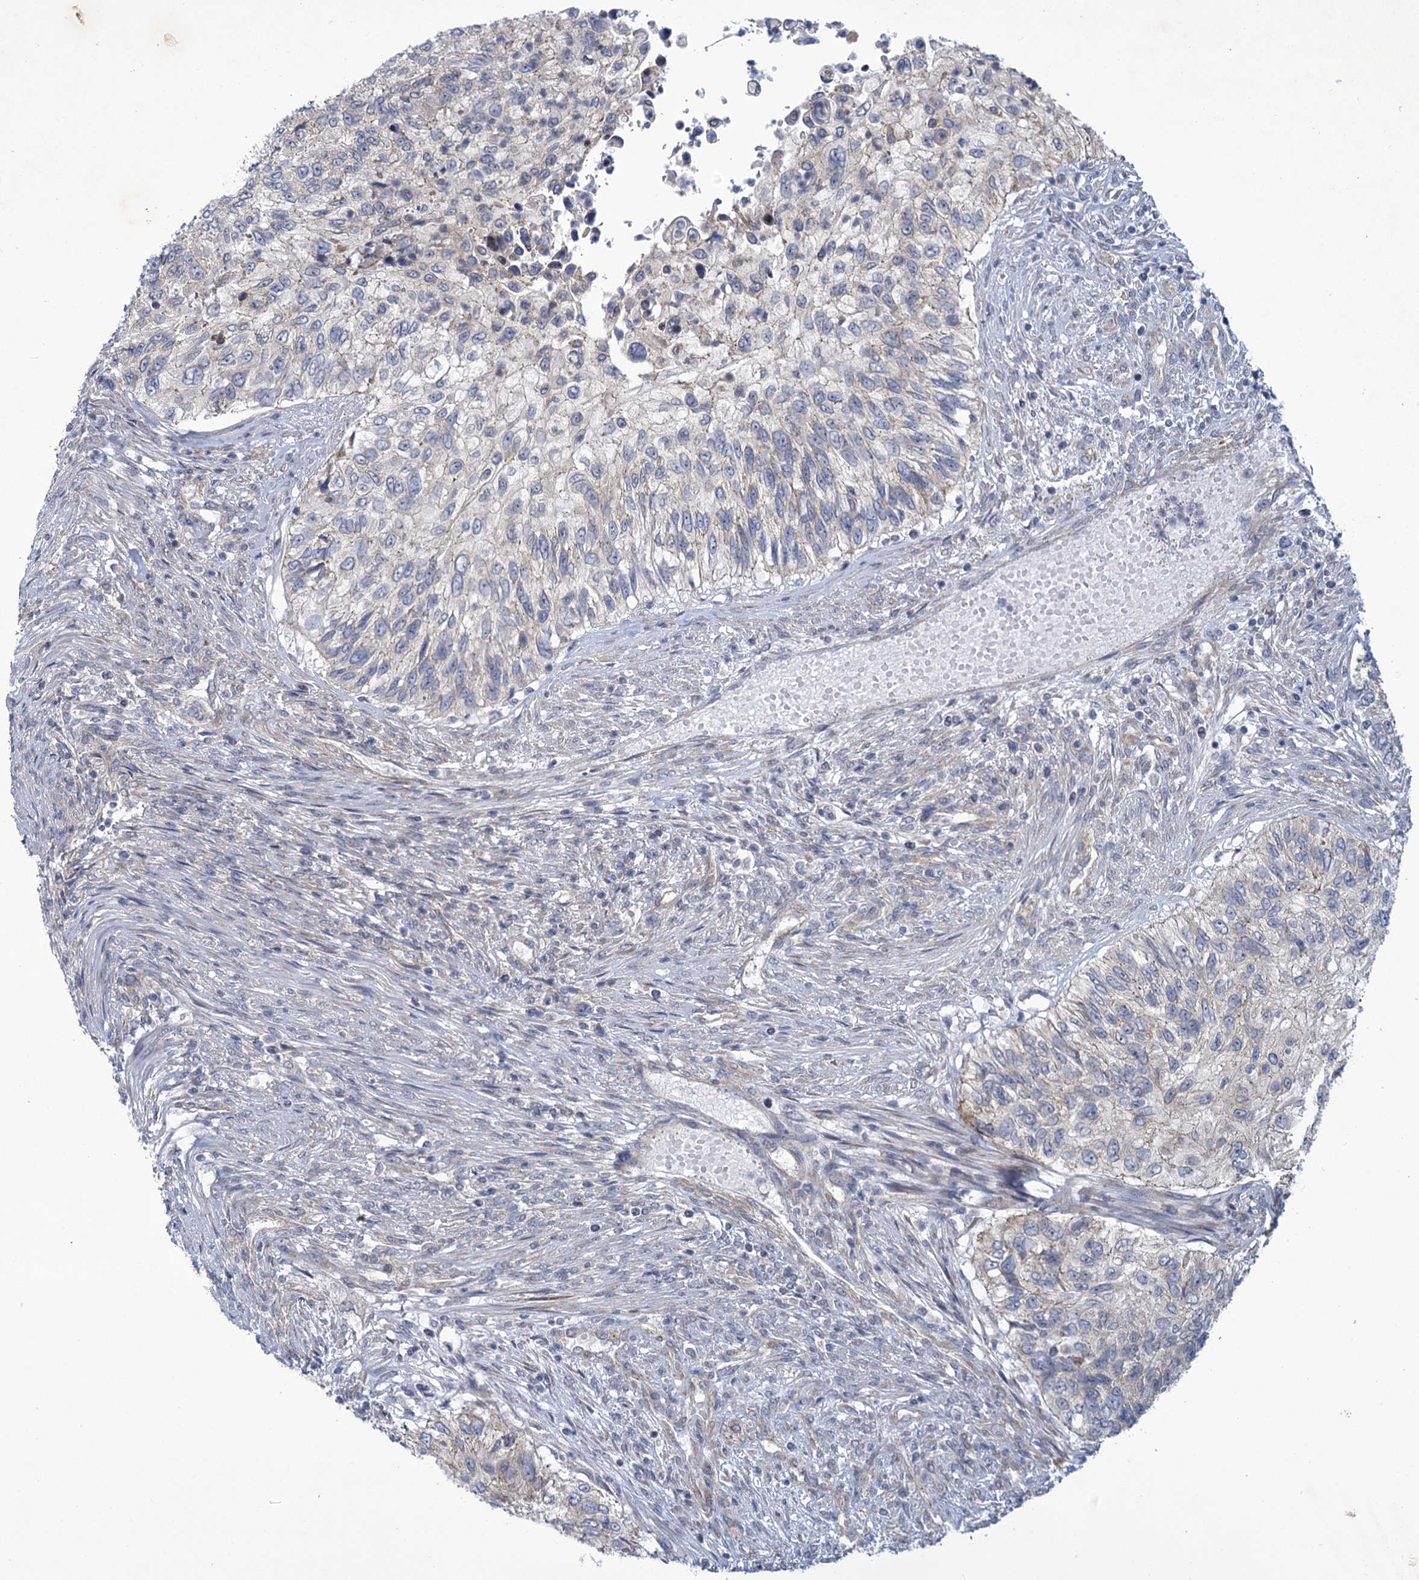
{"staining": {"intensity": "negative", "quantity": "none", "location": "none"}, "tissue": "urothelial cancer", "cell_type": "Tumor cells", "image_type": "cancer", "snomed": [{"axis": "morphology", "description": "Urothelial carcinoma, High grade"}, {"axis": "topography", "description": "Urinary bladder"}], "caption": "High-grade urothelial carcinoma was stained to show a protein in brown. There is no significant expression in tumor cells. (Brightfield microscopy of DAB IHC at high magnification).", "gene": "MBLAC2", "patient": {"sex": "female", "age": 60}}